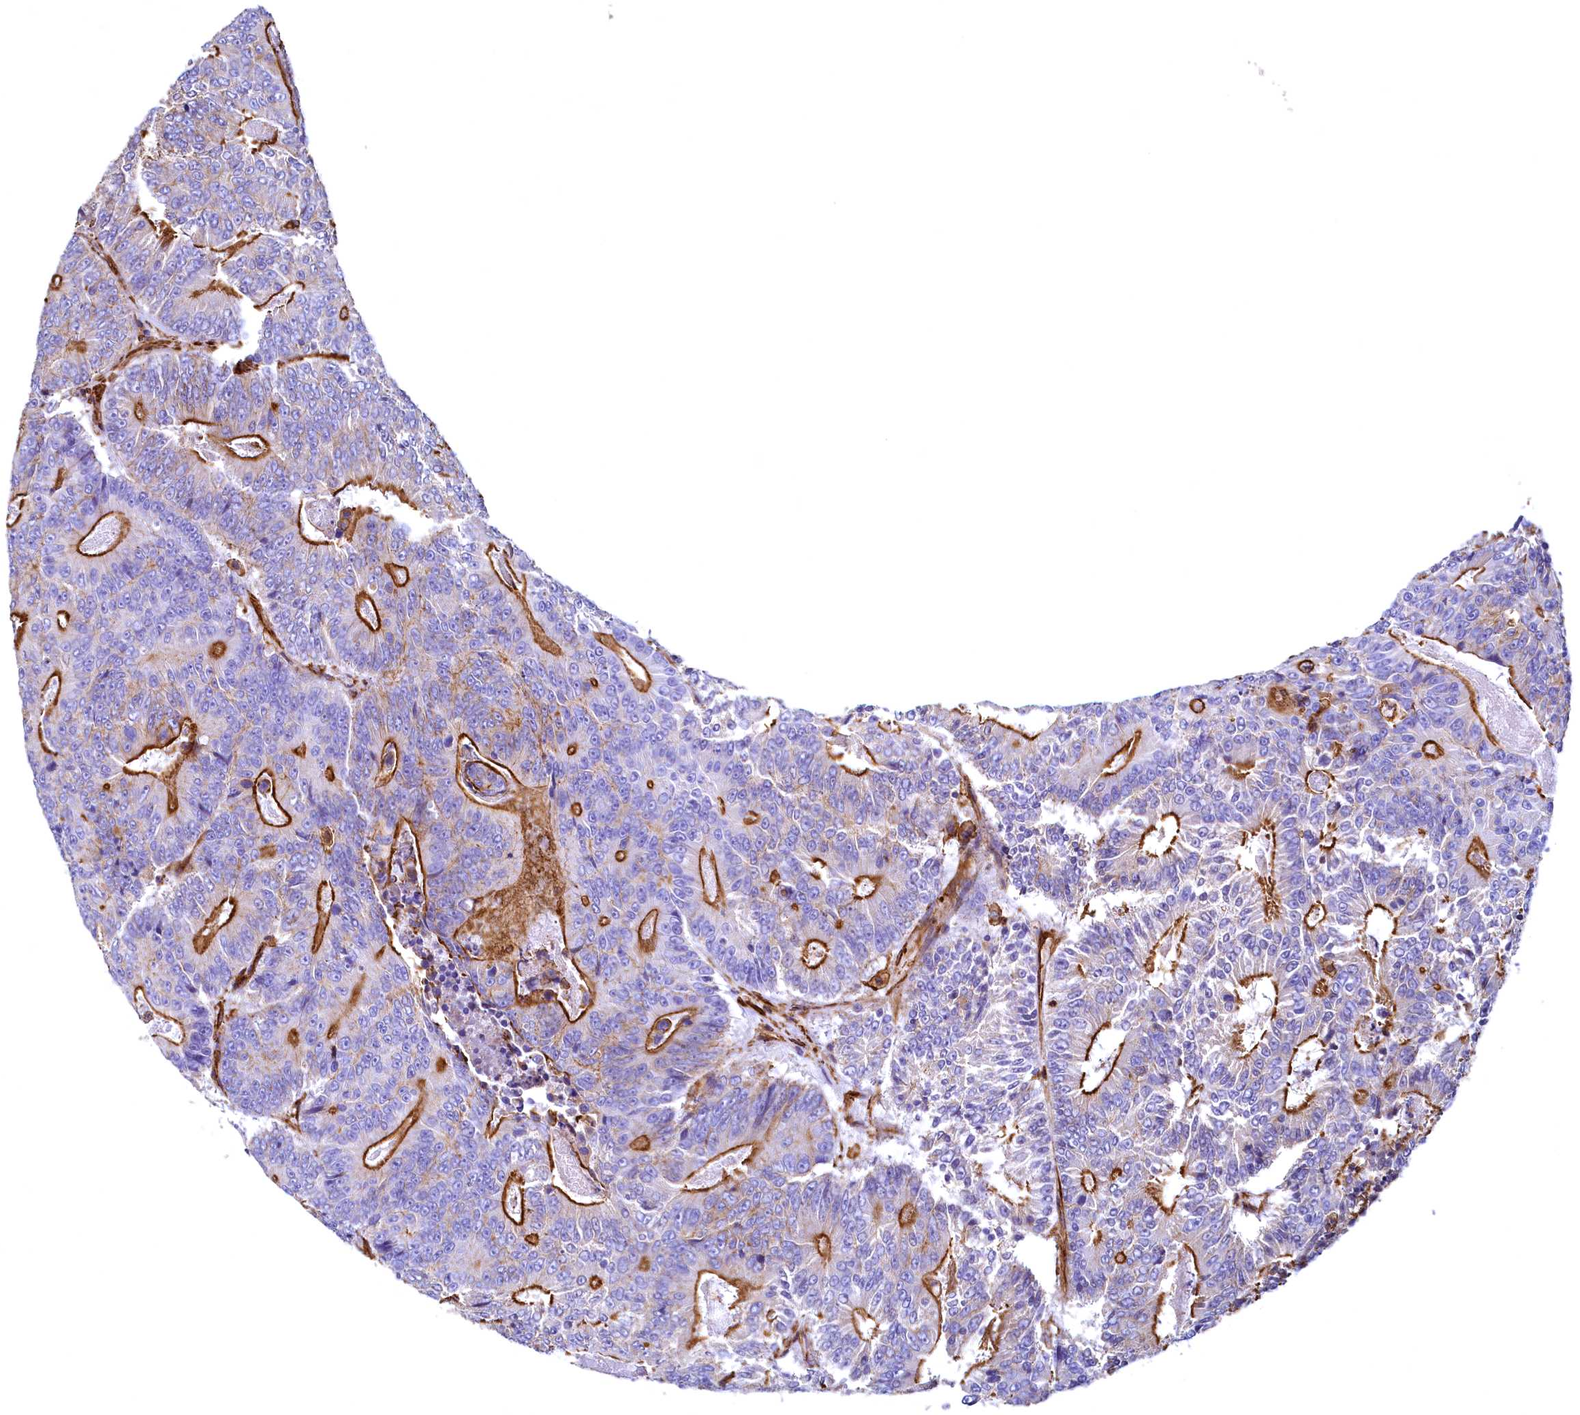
{"staining": {"intensity": "strong", "quantity": ">75%", "location": "cytoplasmic/membranous"}, "tissue": "colorectal cancer", "cell_type": "Tumor cells", "image_type": "cancer", "snomed": [{"axis": "morphology", "description": "Adenocarcinoma, NOS"}, {"axis": "topography", "description": "Colon"}], "caption": "Immunohistochemistry (IHC) of adenocarcinoma (colorectal) shows high levels of strong cytoplasmic/membranous staining in about >75% of tumor cells.", "gene": "THBS1", "patient": {"sex": "male", "age": 83}}